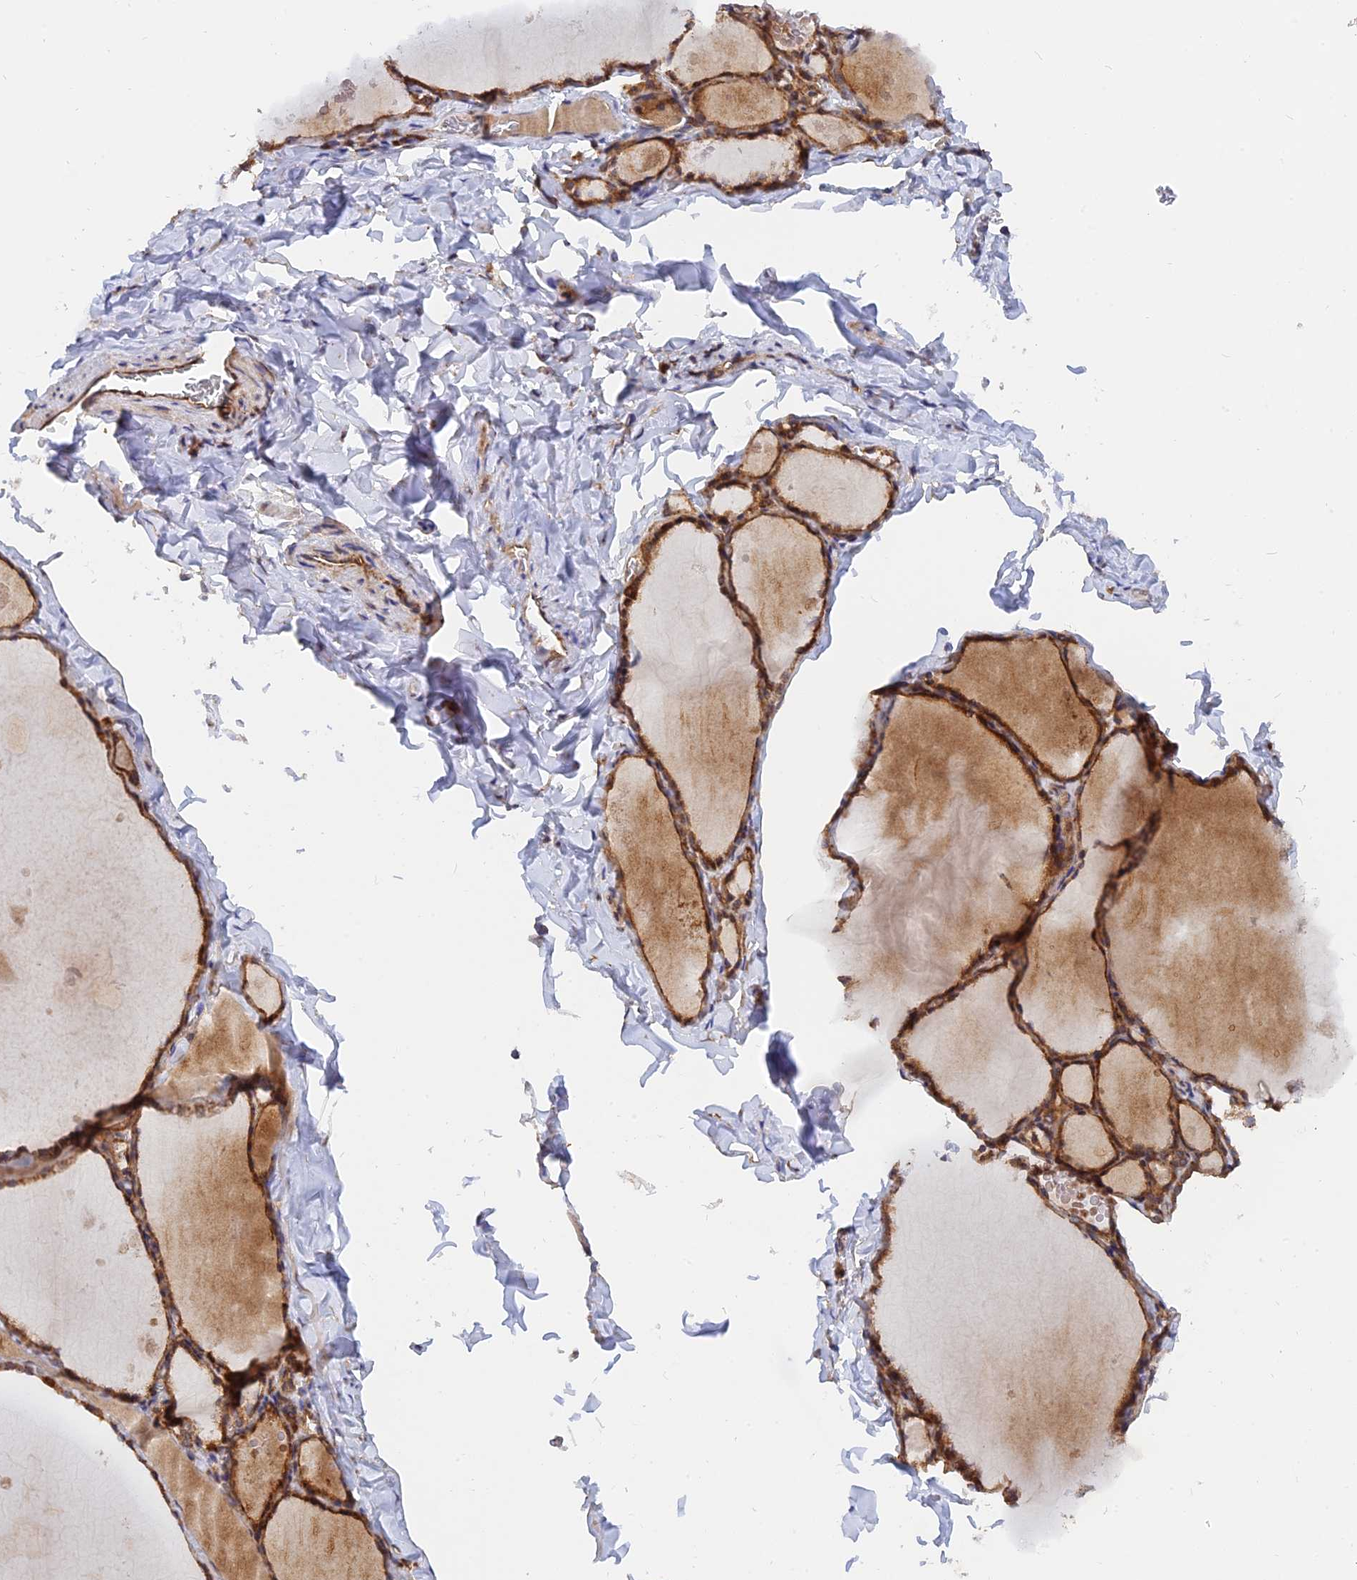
{"staining": {"intensity": "moderate", "quantity": ">75%", "location": "cytoplasmic/membranous"}, "tissue": "thyroid gland", "cell_type": "Glandular cells", "image_type": "normal", "snomed": [{"axis": "morphology", "description": "Normal tissue, NOS"}, {"axis": "topography", "description": "Thyroid gland"}], "caption": "Thyroid gland stained with DAB (3,3'-diaminobenzidine) IHC exhibits medium levels of moderate cytoplasmic/membranous positivity in about >75% of glandular cells.", "gene": "WDR41", "patient": {"sex": "male", "age": 56}}